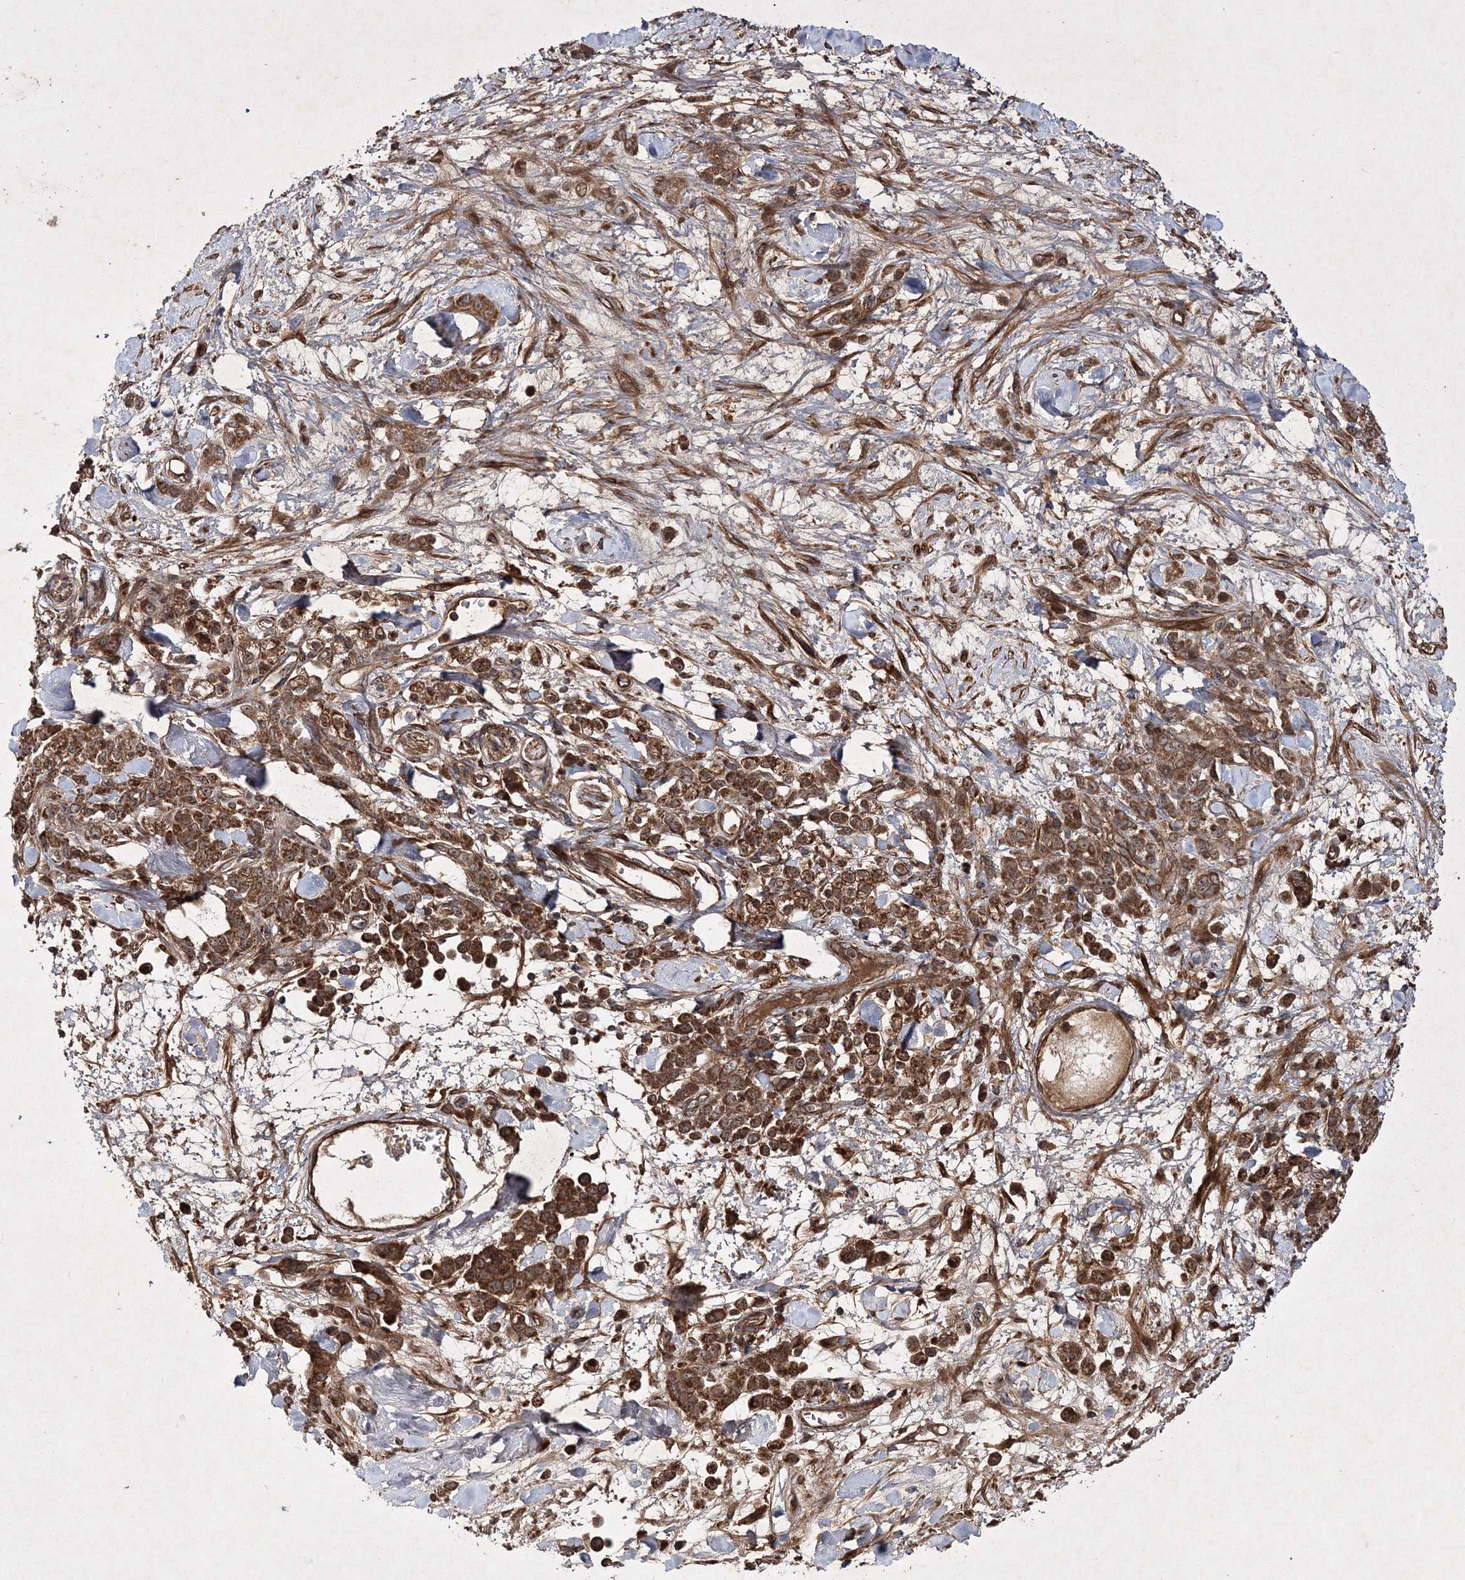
{"staining": {"intensity": "strong", "quantity": ">75%", "location": "cytoplasmic/membranous"}, "tissue": "stomach cancer", "cell_type": "Tumor cells", "image_type": "cancer", "snomed": [{"axis": "morphology", "description": "Normal tissue, NOS"}, {"axis": "morphology", "description": "Adenocarcinoma, NOS"}, {"axis": "topography", "description": "Stomach"}], "caption": "IHC histopathology image of human stomach cancer stained for a protein (brown), which shows high levels of strong cytoplasmic/membranous expression in approximately >75% of tumor cells.", "gene": "DNAJC13", "patient": {"sex": "male", "age": 82}}